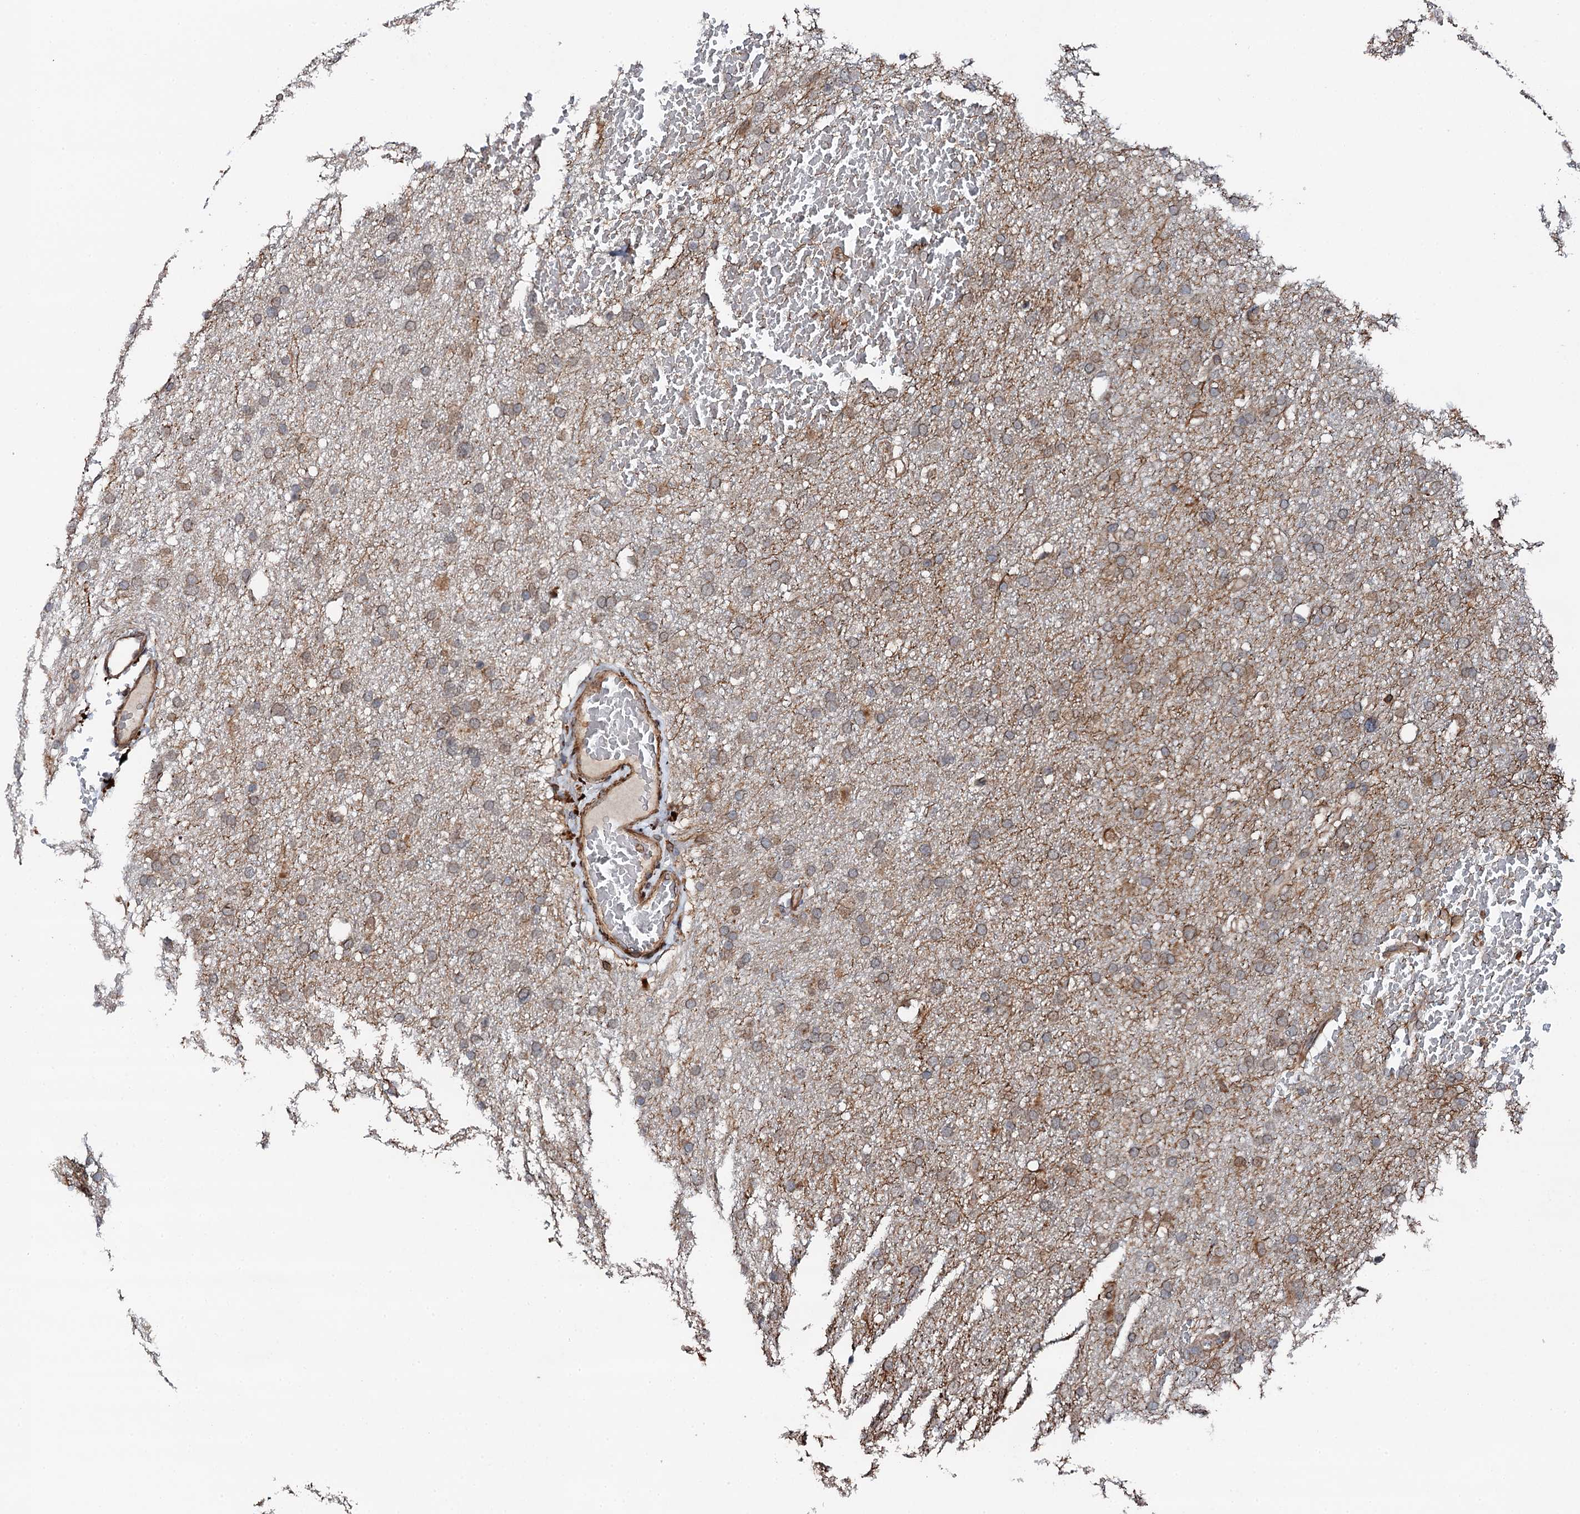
{"staining": {"intensity": "weak", "quantity": ">75%", "location": "cytoplasmic/membranous"}, "tissue": "glioma", "cell_type": "Tumor cells", "image_type": "cancer", "snomed": [{"axis": "morphology", "description": "Glioma, malignant, High grade"}, {"axis": "topography", "description": "Cerebral cortex"}], "caption": "The histopathology image demonstrates a brown stain indicating the presence of a protein in the cytoplasmic/membranous of tumor cells in glioma. The protein of interest is shown in brown color, while the nuclei are stained blue.", "gene": "EDC4", "patient": {"sex": "female", "age": 36}}